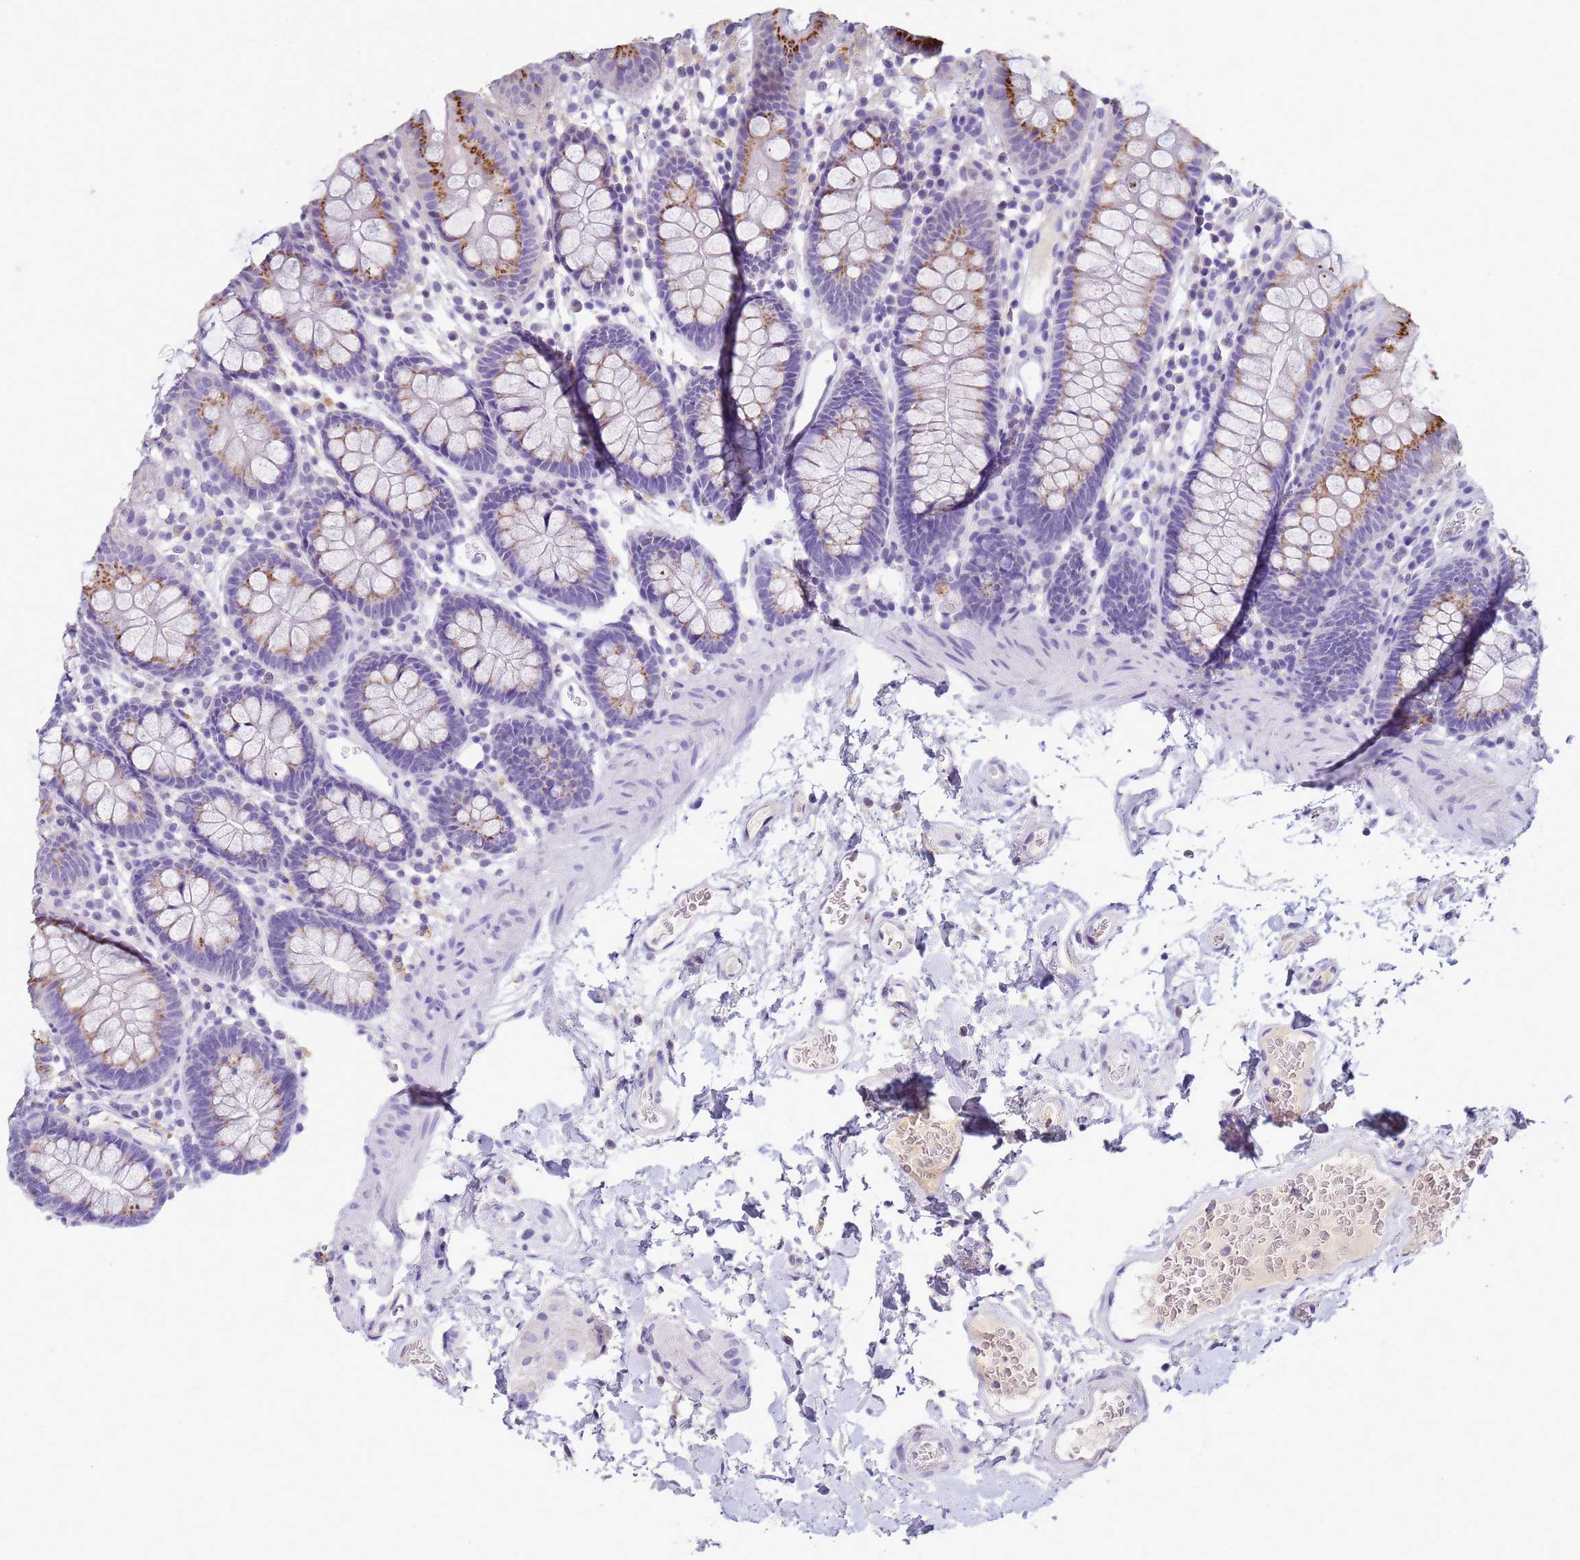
{"staining": {"intensity": "negative", "quantity": "none", "location": "none"}, "tissue": "colon", "cell_type": "Endothelial cells", "image_type": "normal", "snomed": [{"axis": "morphology", "description": "Normal tissue, NOS"}, {"axis": "topography", "description": "Colon"}], "caption": "Immunohistochemical staining of normal colon exhibits no significant expression in endothelial cells. The staining is performed using DAB (3,3'-diaminobenzidine) brown chromogen with nuclei counter-stained in using hematoxylin.", "gene": "B3GNT8", "patient": {"sex": "male", "age": 75}}